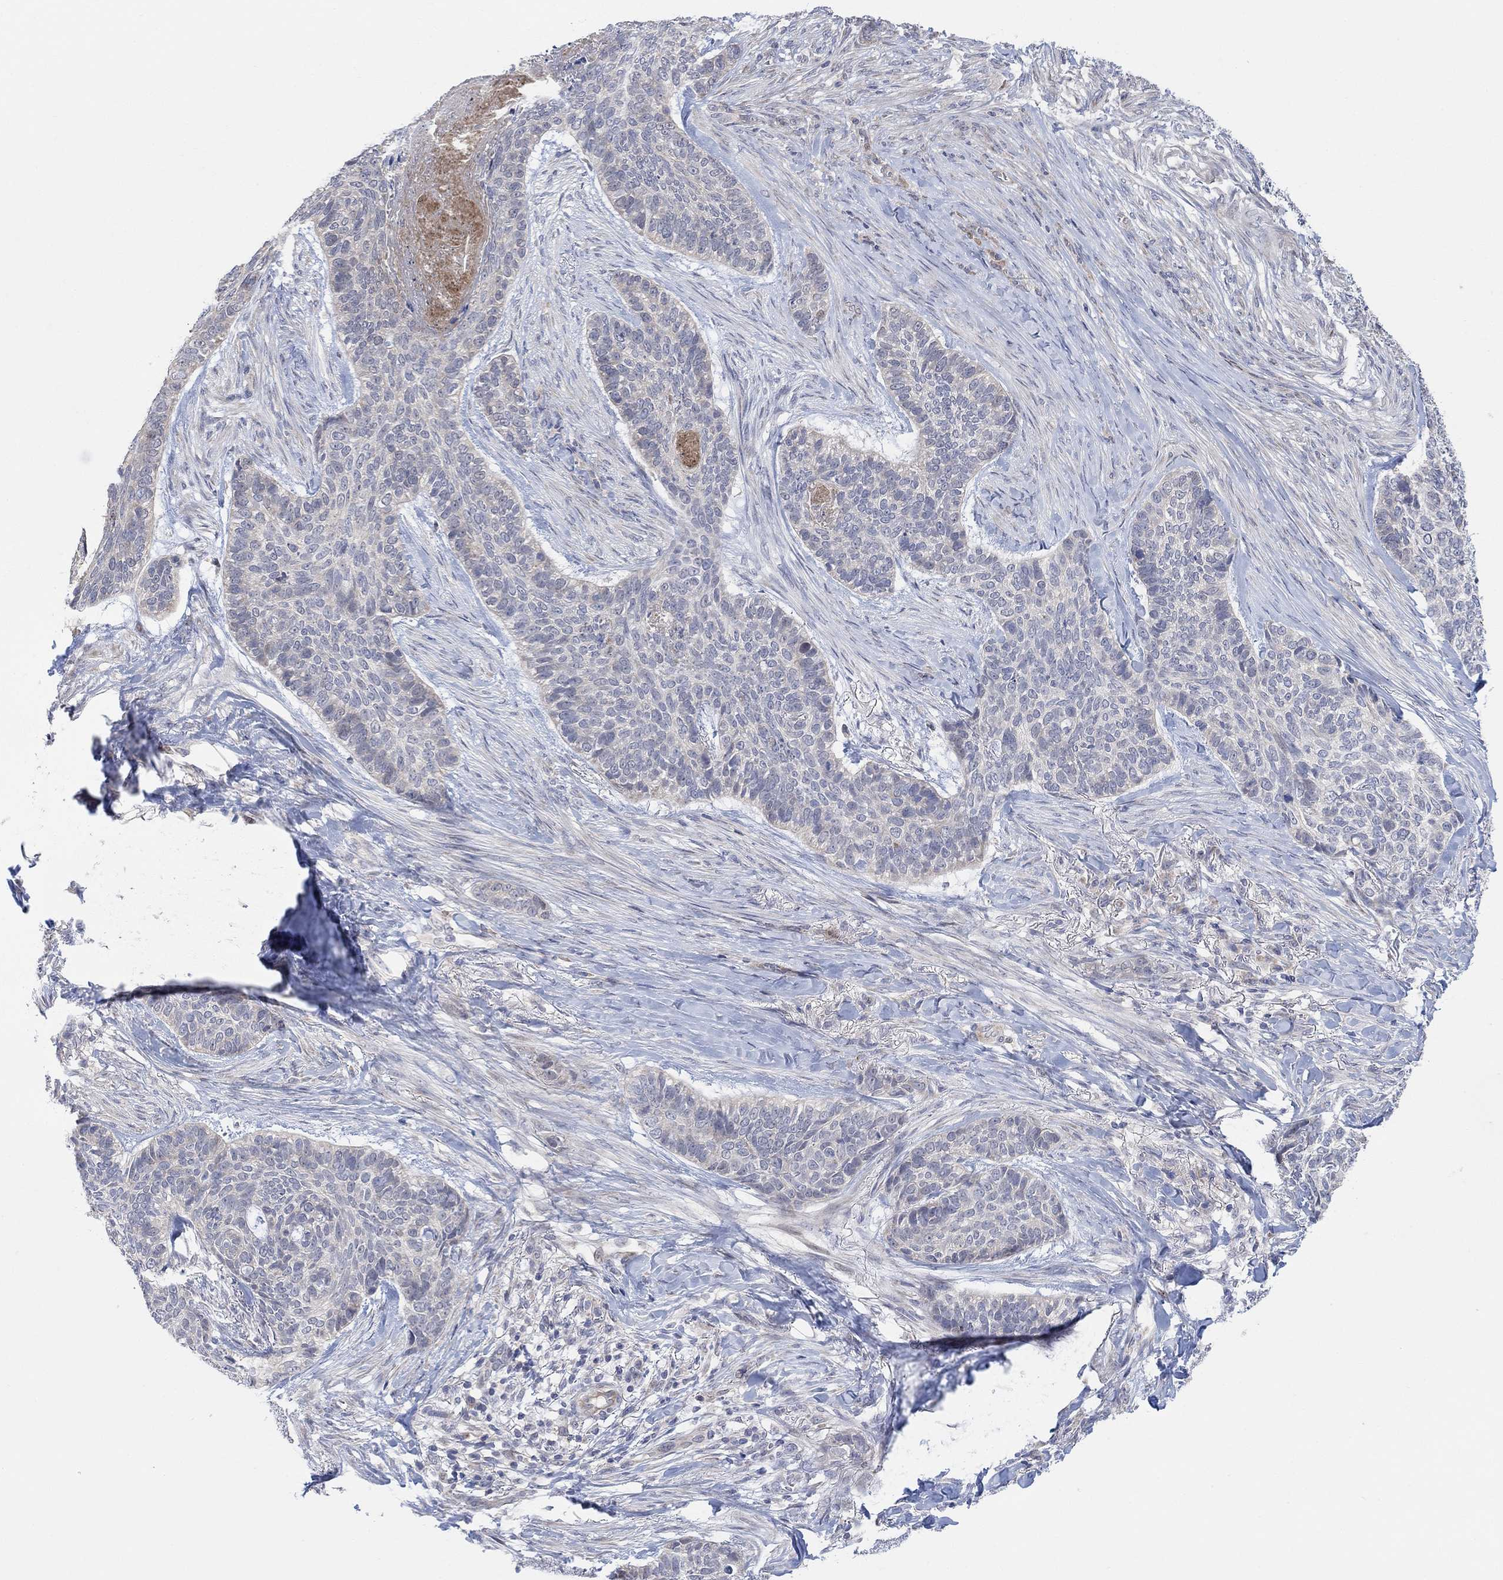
{"staining": {"intensity": "negative", "quantity": "none", "location": "none"}, "tissue": "skin cancer", "cell_type": "Tumor cells", "image_type": "cancer", "snomed": [{"axis": "morphology", "description": "Basal cell carcinoma"}, {"axis": "topography", "description": "Skin"}], "caption": "Immunohistochemistry image of basal cell carcinoma (skin) stained for a protein (brown), which exhibits no staining in tumor cells.", "gene": "CNTF", "patient": {"sex": "female", "age": 69}}